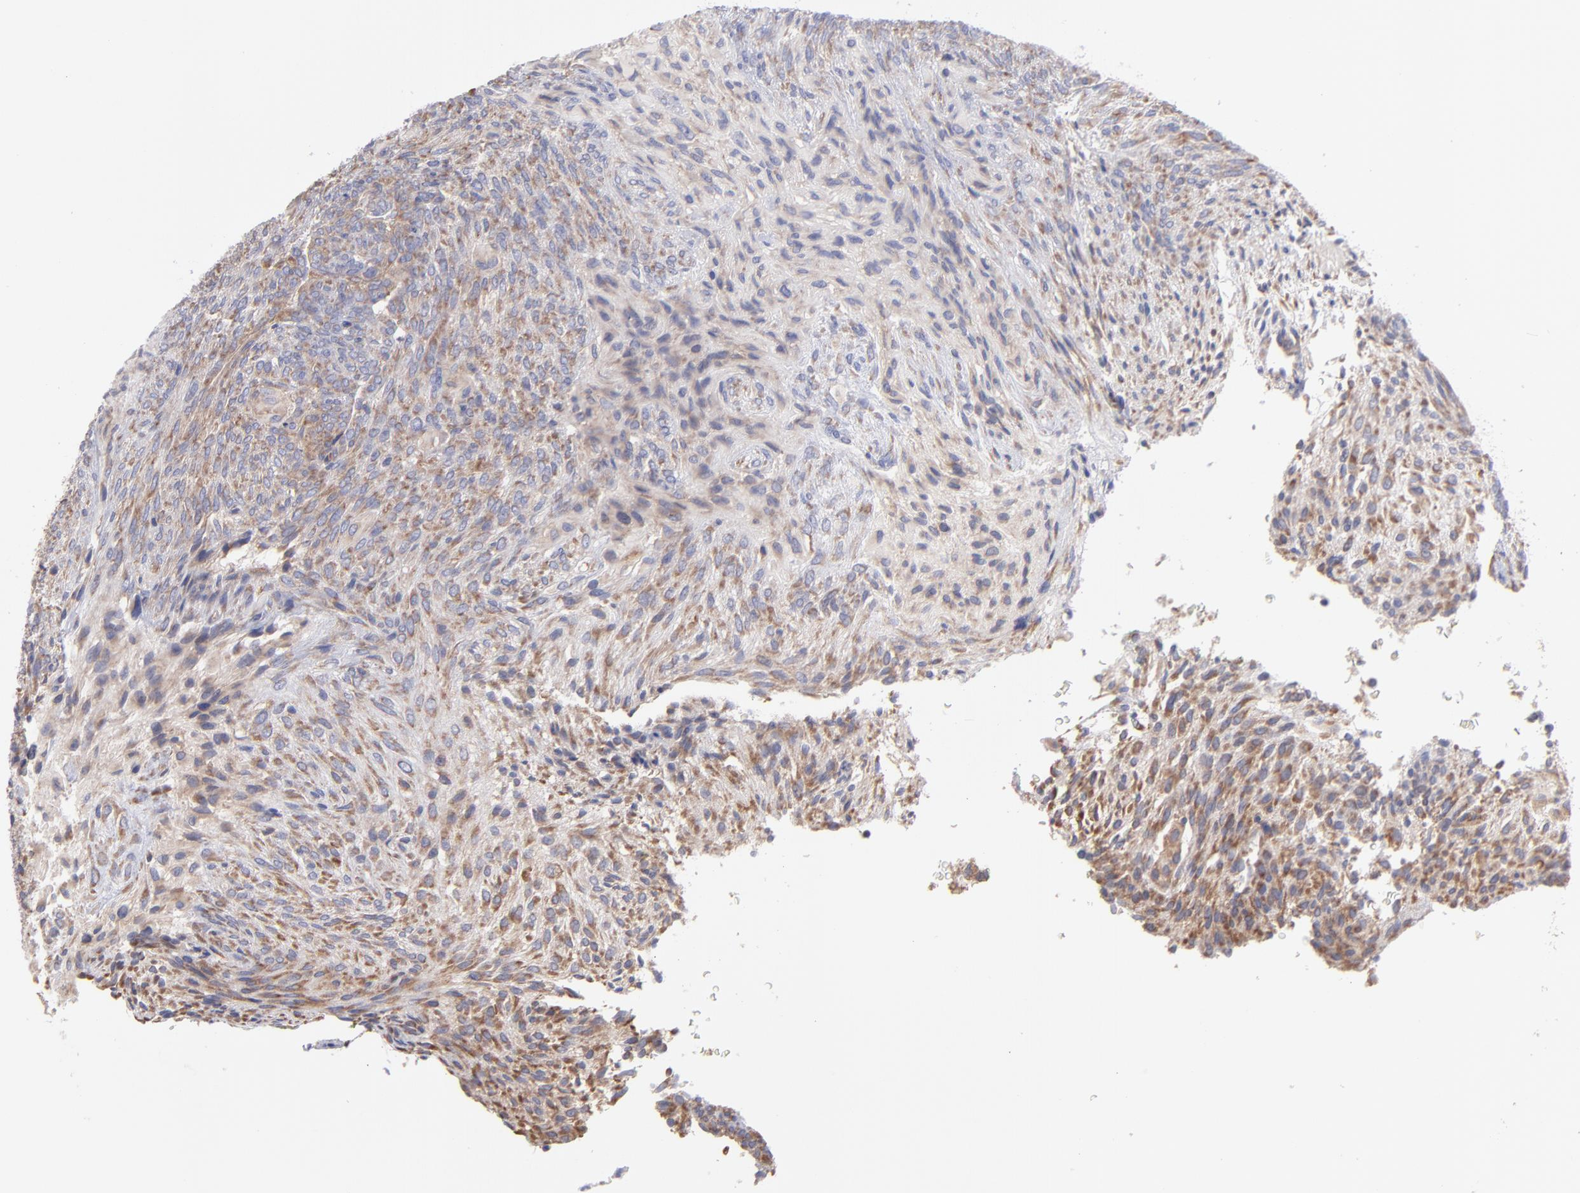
{"staining": {"intensity": "weak", "quantity": "25%-75%", "location": "cytoplasmic/membranous"}, "tissue": "glioma", "cell_type": "Tumor cells", "image_type": "cancer", "snomed": [{"axis": "morphology", "description": "Glioma, malignant, High grade"}, {"axis": "topography", "description": "Cerebral cortex"}], "caption": "Tumor cells show weak cytoplasmic/membranous staining in about 25%-75% of cells in glioma.", "gene": "RPLP0", "patient": {"sex": "female", "age": 55}}